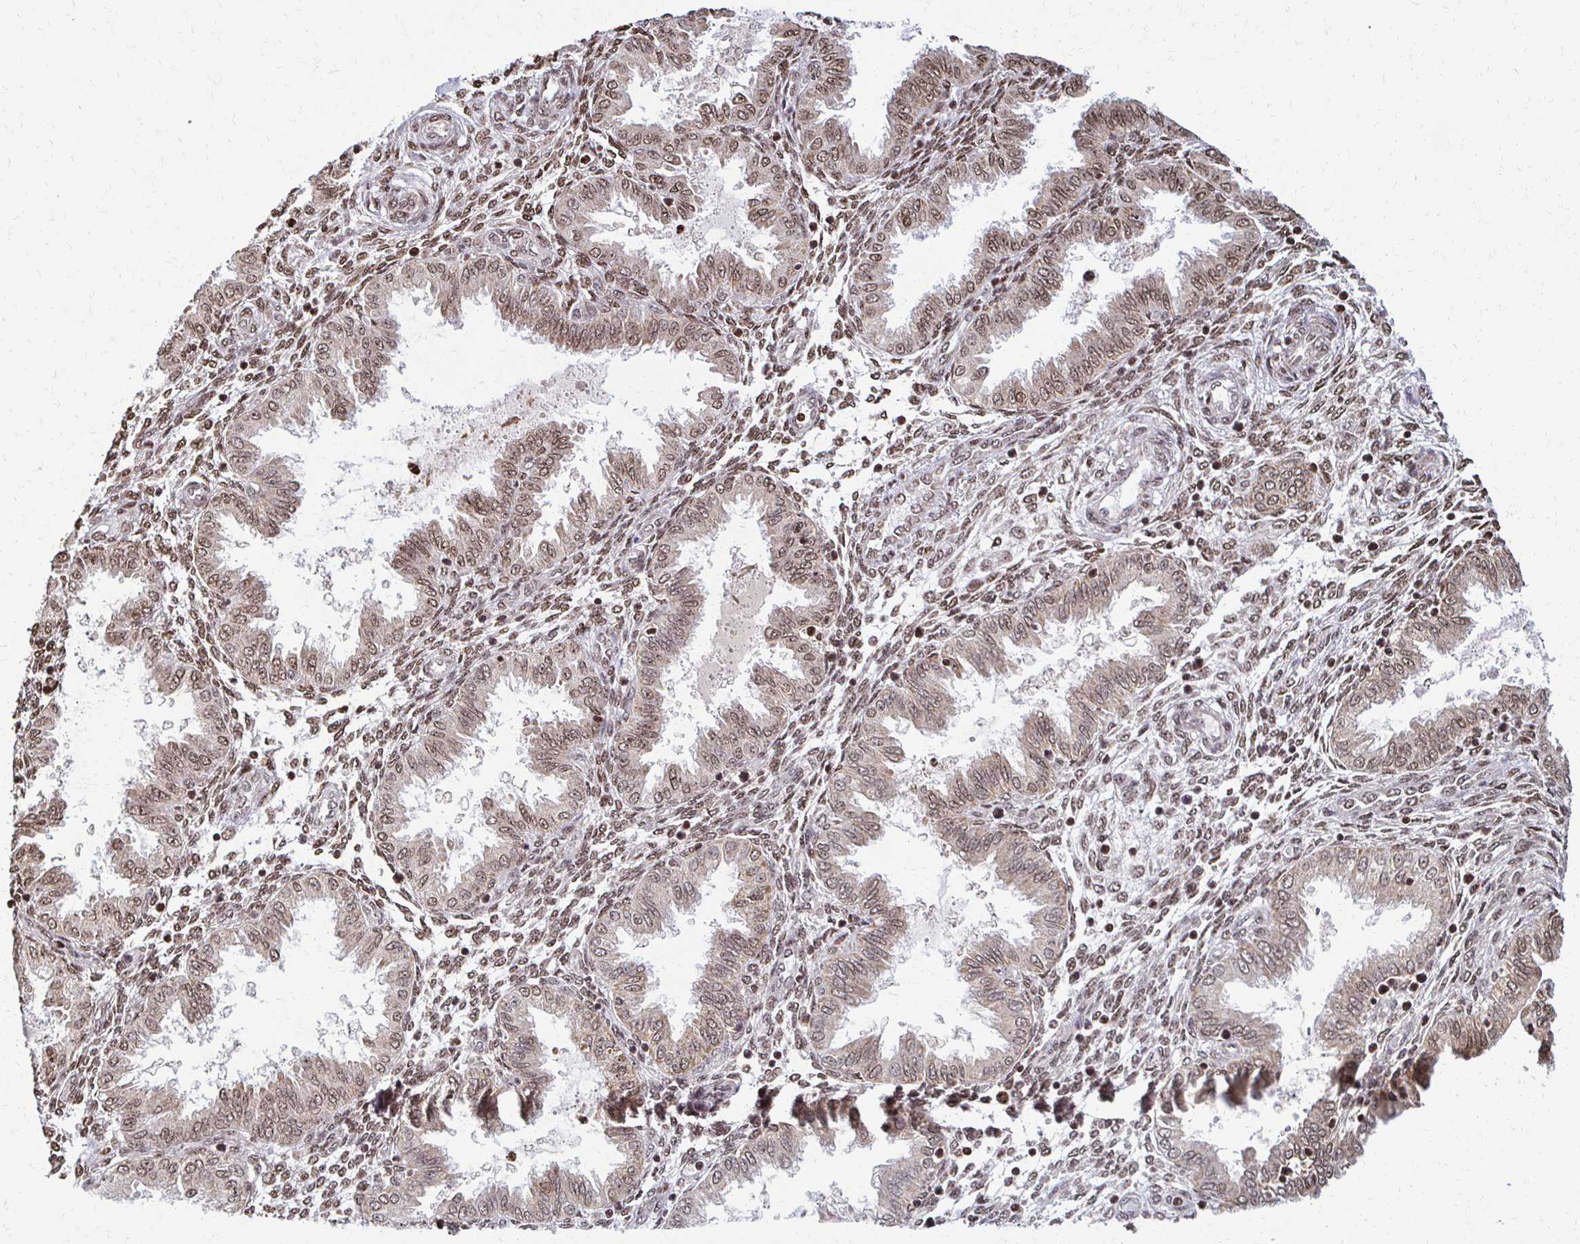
{"staining": {"intensity": "moderate", "quantity": ">75%", "location": "nuclear"}, "tissue": "endometrium", "cell_type": "Cells in endometrial stroma", "image_type": "normal", "snomed": [{"axis": "morphology", "description": "Normal tissue, NOS"}, {"axis": "topography", "description": "Endometrium"}], "caption": "An immunohistochemistry (IHC) micrograph of unremarkable tissue is shown. Protein staining in brown labels moderate nuclear positivity in endometrium within cells in endometrial stroma.", "gene": "HOXA9", "patient": {"sex": "female", "age": 33}}